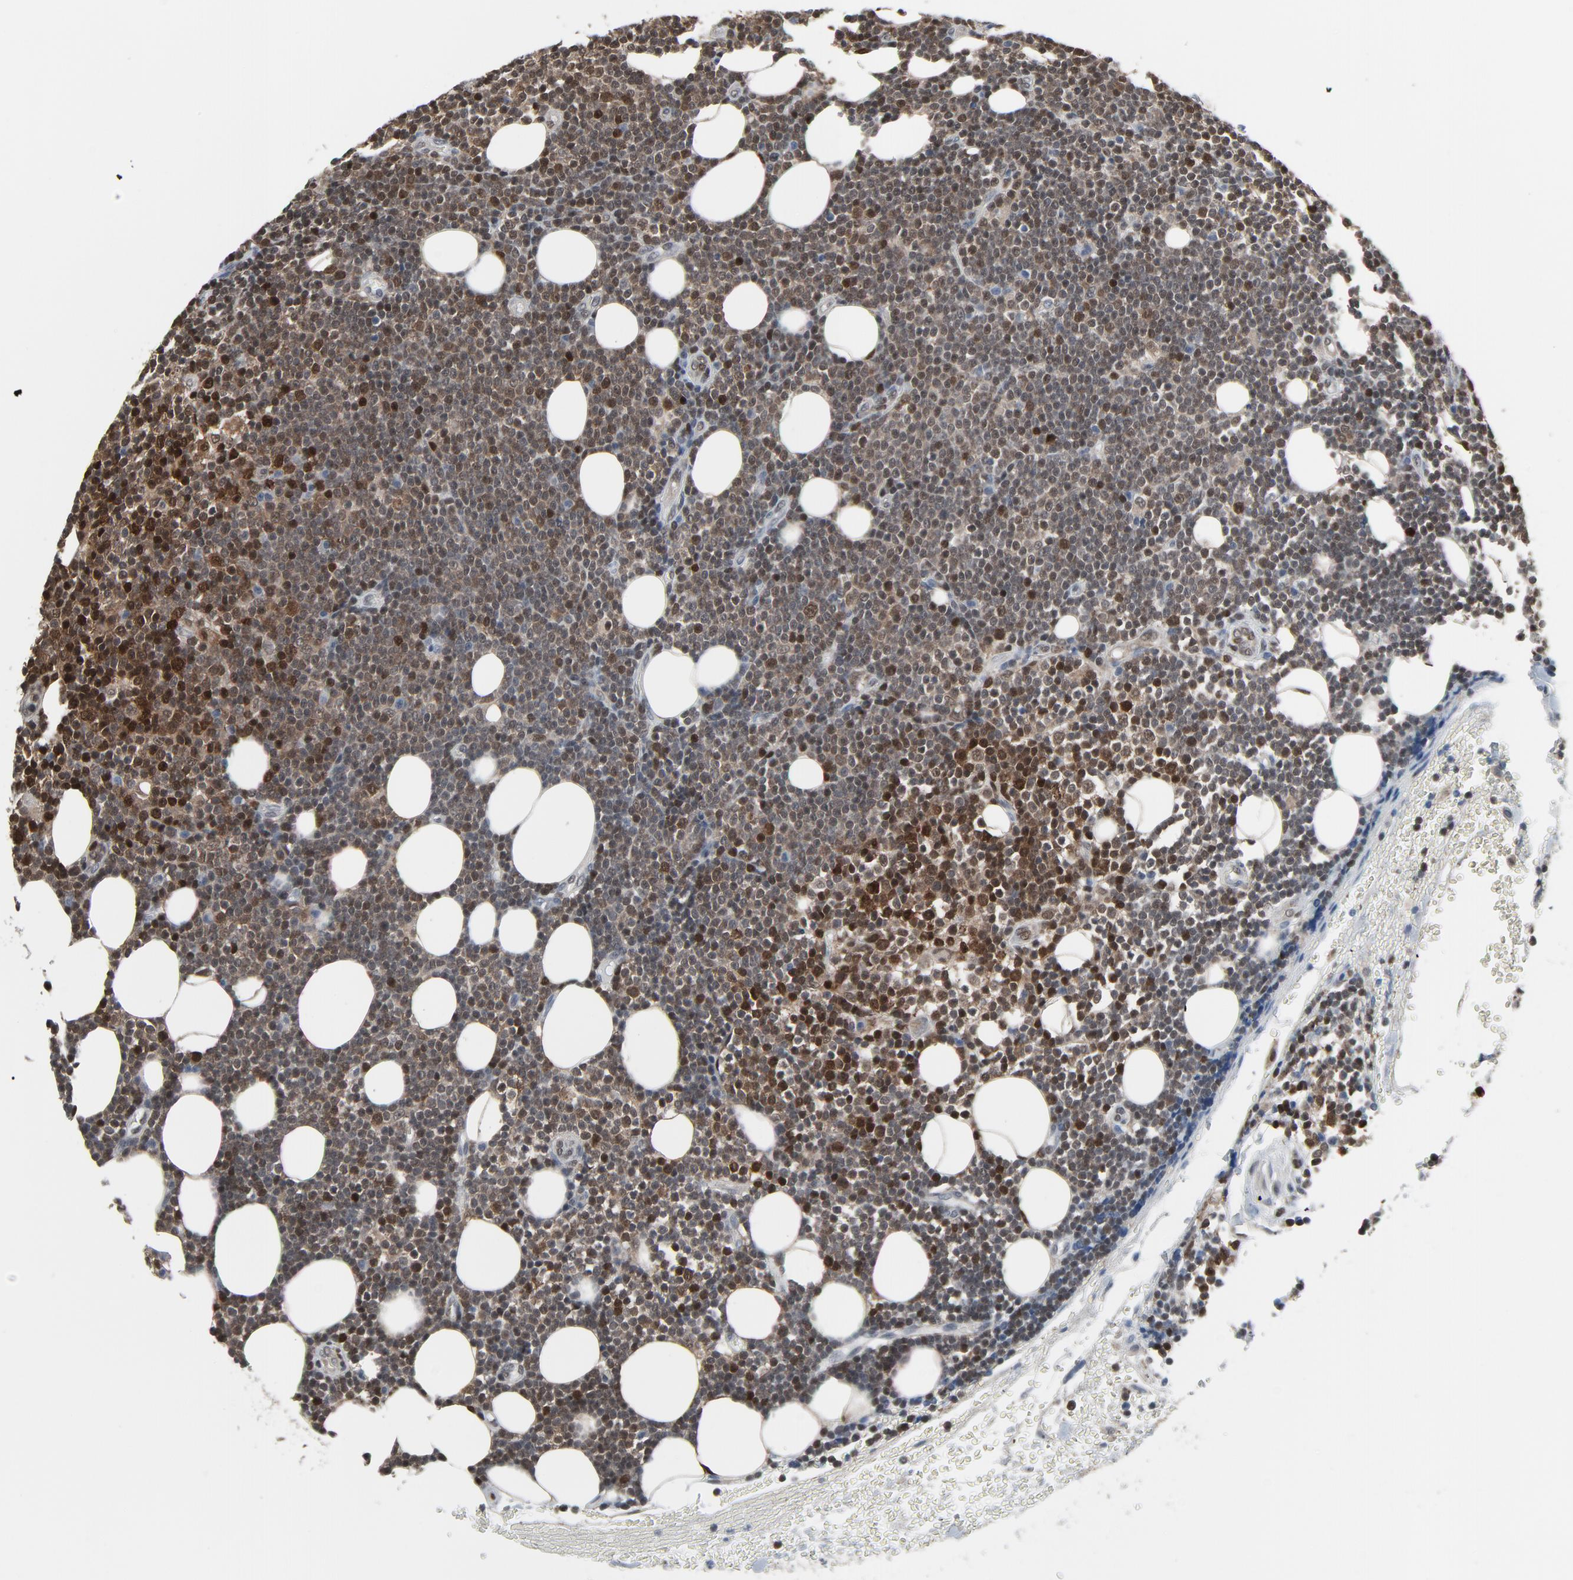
{"staining": {"intensity": "strong", "quantity": ">75%", "location": "cytoplasmic/membranous,nuclear"}, "tissue": "lymphoma", "cell_type": "Tumor cells", "image_type": "cancer", "snomed": [{"axis": "morphology", "description": "Malignant lymphoma, non-Hodgkin's type, Low grade"}, {"axis": "topography", "description": "Soft tissue"}], "caption": "Immunohistochemical staining of low-grade malignant lymphoma, non-Hodgkin's type demonstrates strong cytoplasmic/membranous and nuclear protein staining in about >75% of tumor cells.", "gene": "STAT5A", "patient": {"sex": "male", "age": 92}}